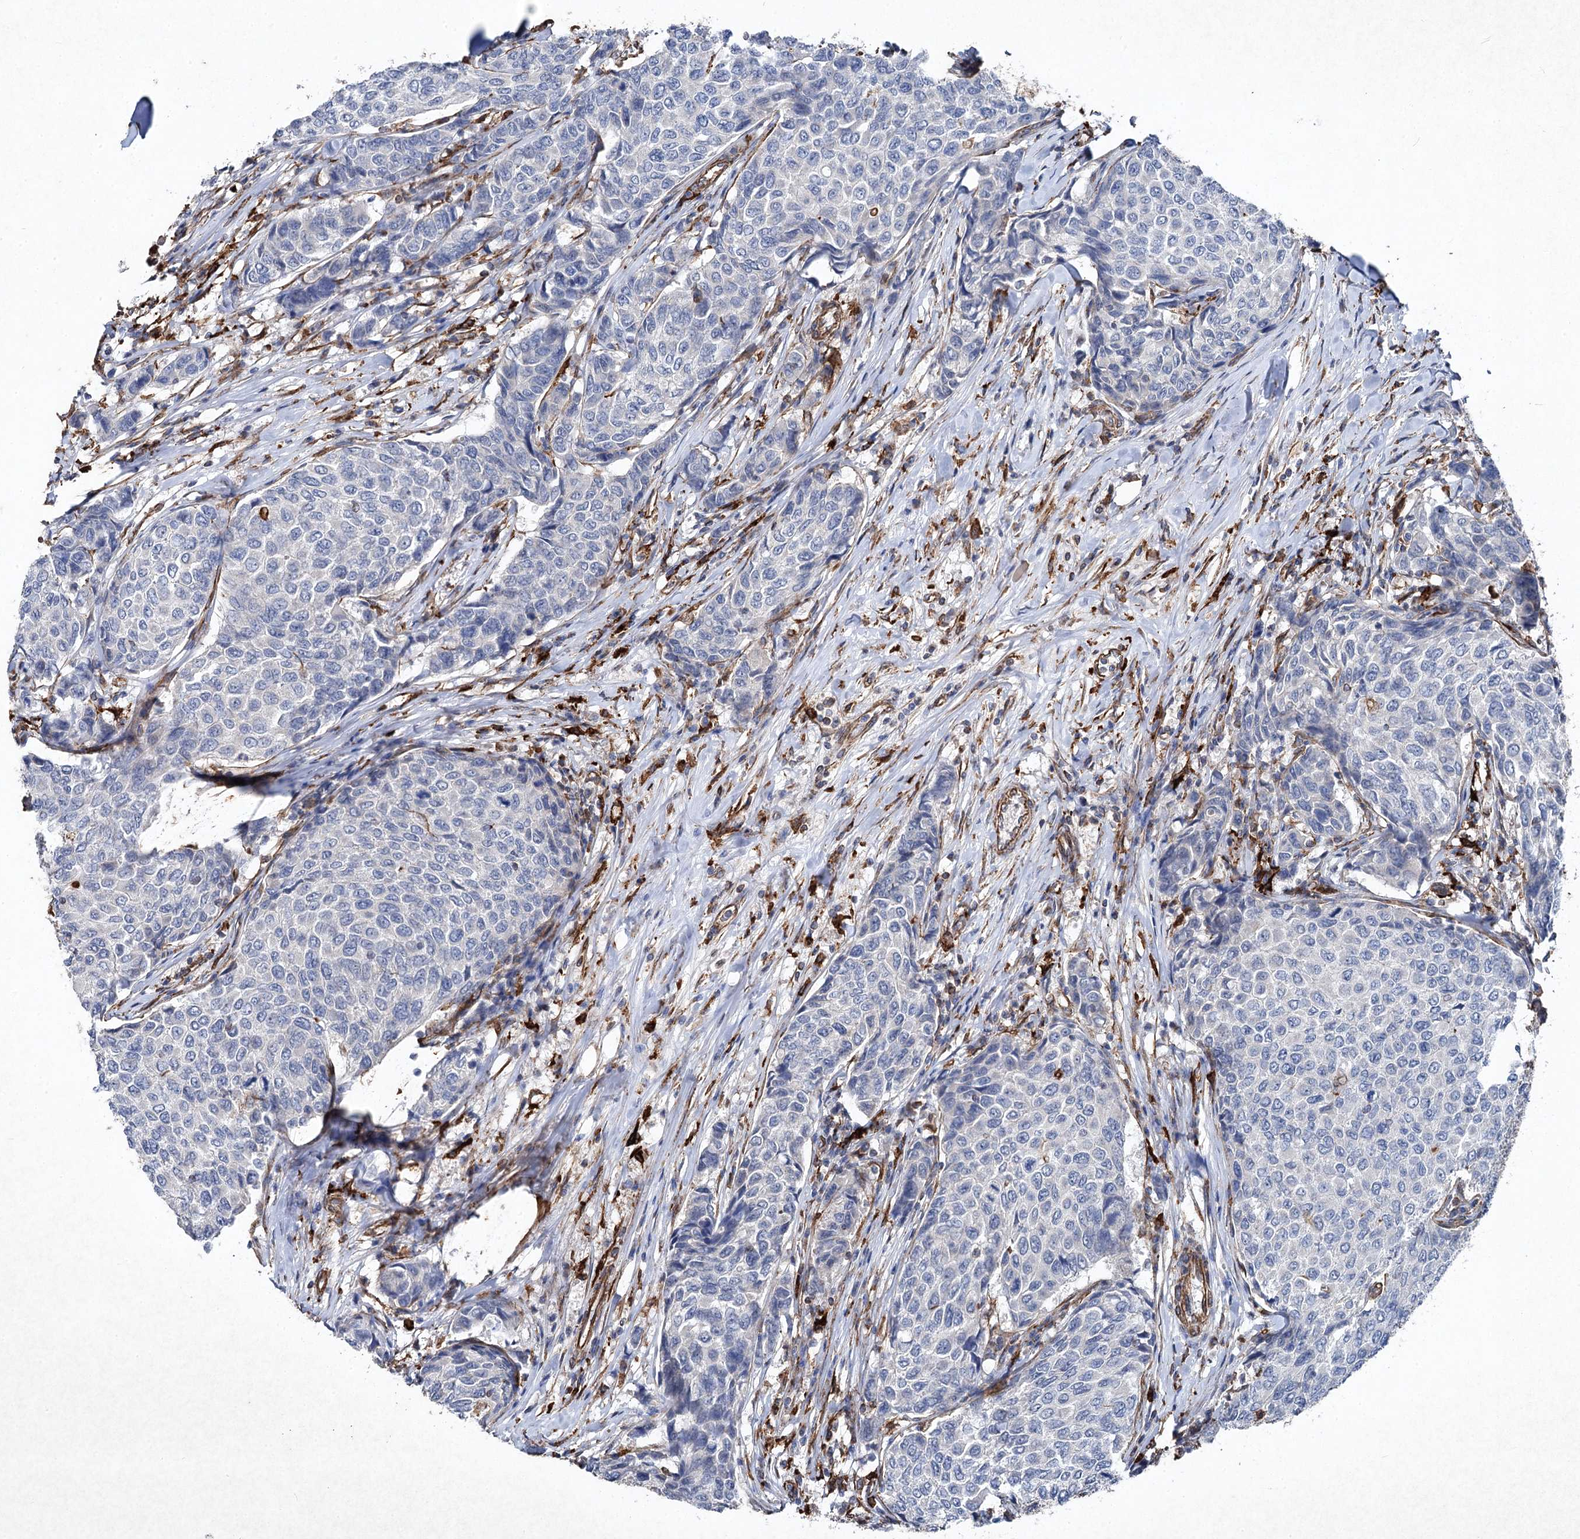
{"staining": {"intensity": "negative", "quantity": "none", "location": "none"}, "tissue": "breast cancer", "cell_type": "Tumor cells", "image_type": "cancer", "snomed": [{"axis": "morphology", "description": "Duct carcinoma"}, {"axis": "topography", "description": "Breast"}], "caption": "Tumor cells are negative for protein expression in human breast cancer.", "gene": "CLEC4M", "patient": {"sex": "female", "age": 55}}